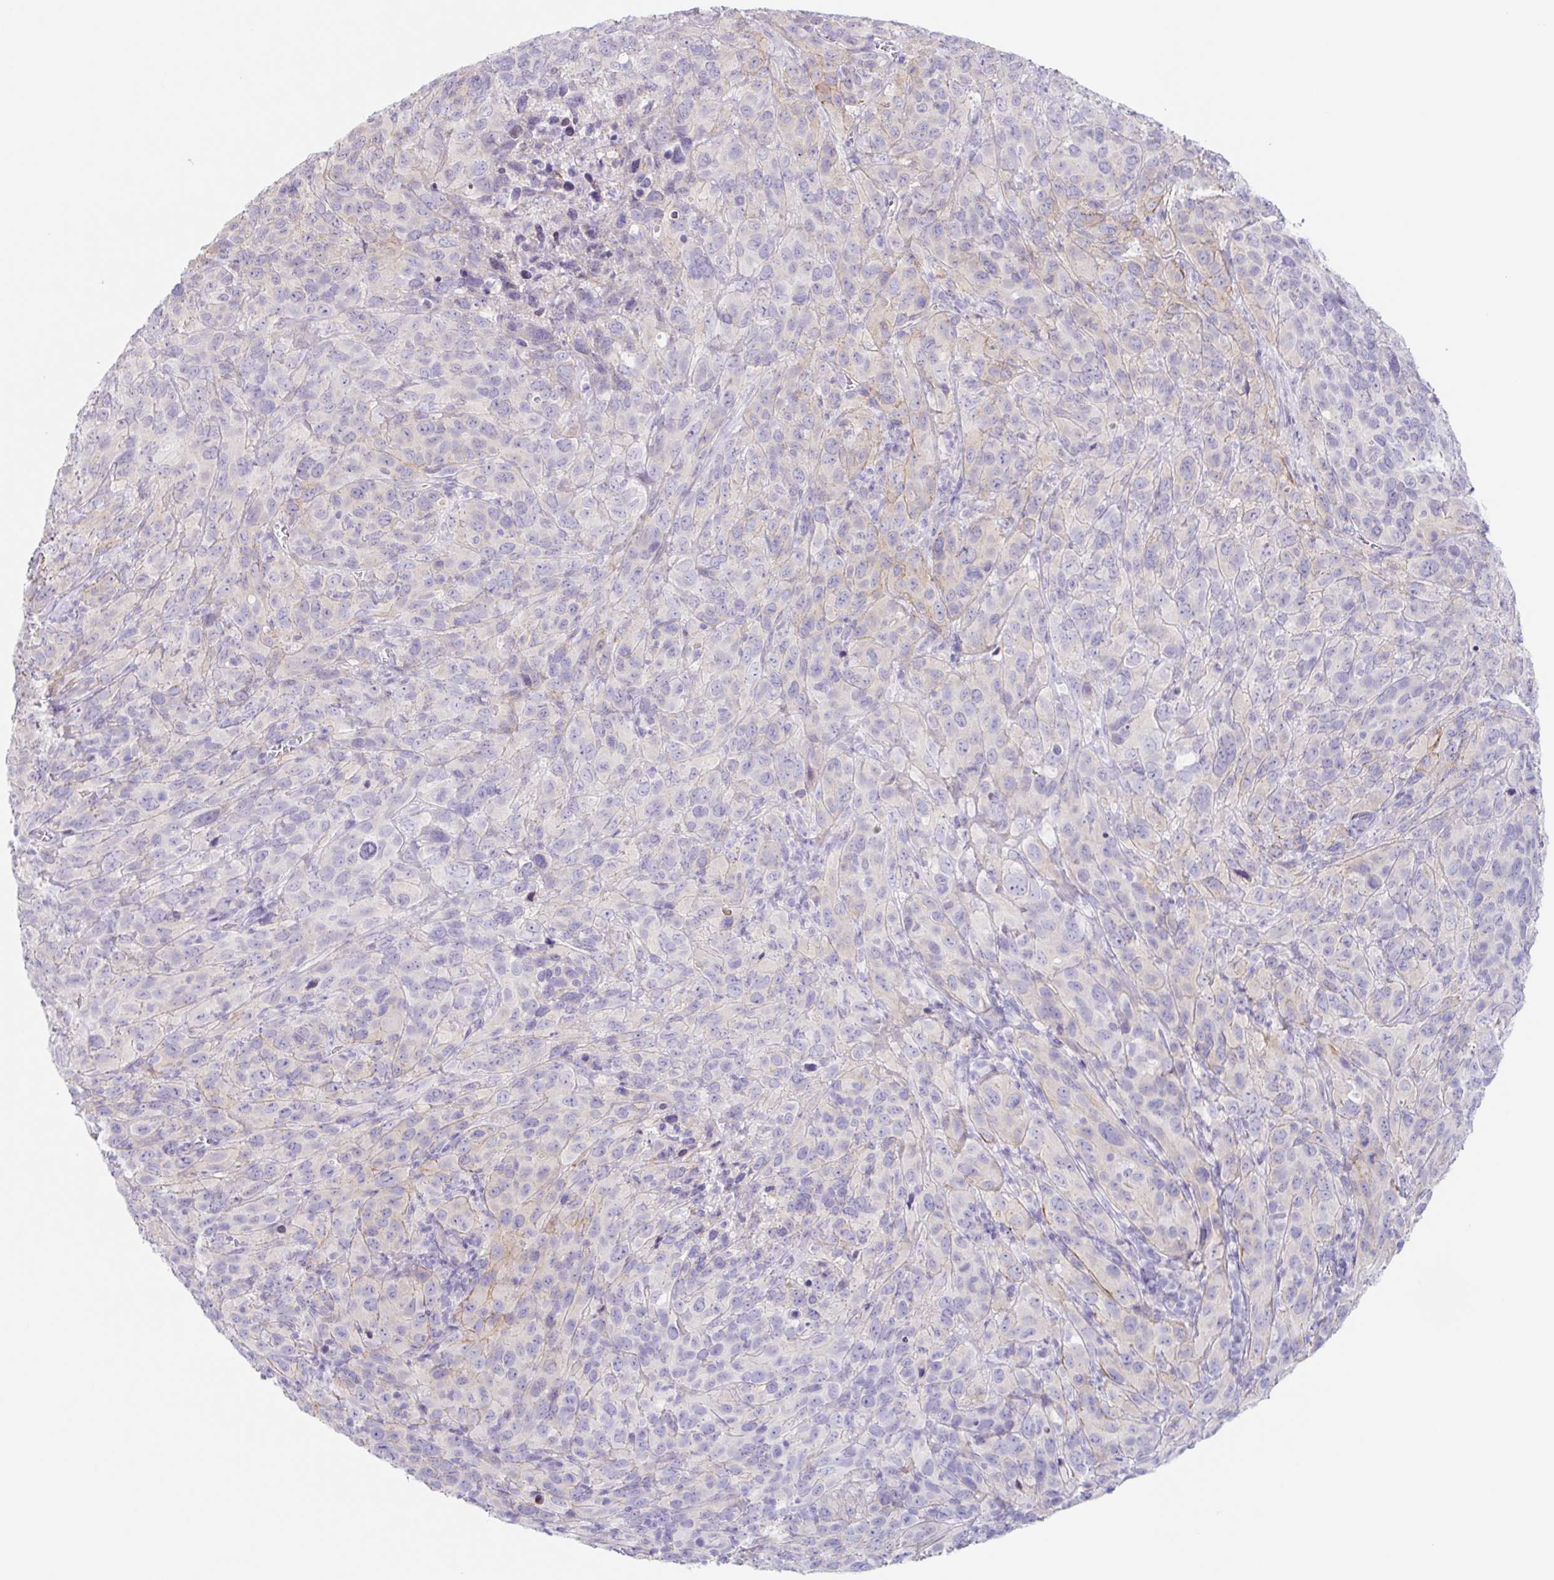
{"staining": {"intensity": "negative", "quantity": "none", "location": "none"}, "tissue": "cervical cancer", "cell_type": "Tumor cells", "image_type": "cancer", "snomed": [{"axis": "morphology", "description": "Squamous cell carcinoma, NOS"}, {"axis": "topography", "description": "Cervix"}], "caption": "Immunohistochemistry micrograph of cervical cancer (squamous cell carcinoma) stained for a protein (brown), which shows no expression in tumor cells.", "gene": "DCAF17", "patient": {"sex": "female", "age": 51}}